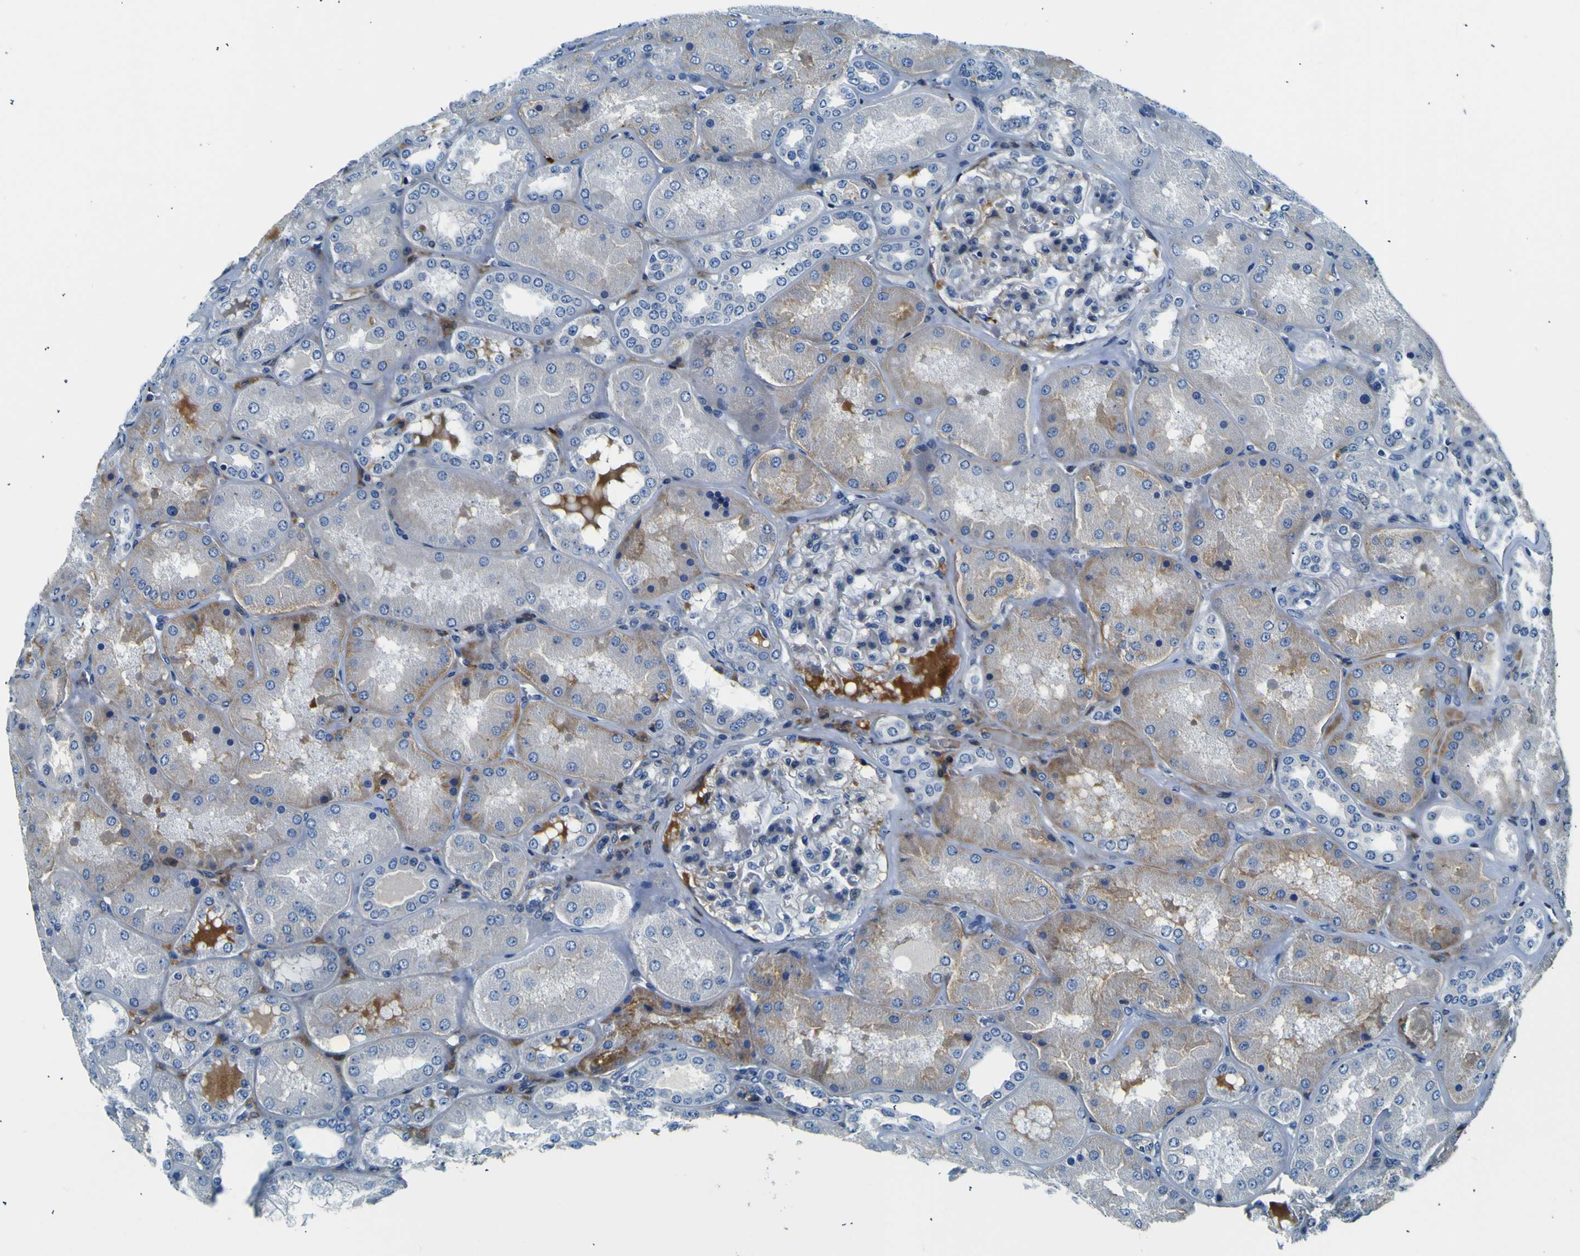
{"staining": {"intensity": "negative", "quantity": "none", "location": "none"}, "tissue": "kidney", "cell_type": "Cells in glomeruli", "image_type": "normal", "snomed": [{"axis": "morphology", "description": "Normal tissue, NOS"}, {"axis": "topography", "description": "Kidney"}], "caption": "Immunohistochemistry image of unremarkable kidney stained for a protein (brown), which exhibits no expression in cells in glomeruli. Nuclei are stained in blue.", "gene": "ADGRA2", "patient": {"sex": "female", "age": 56}}